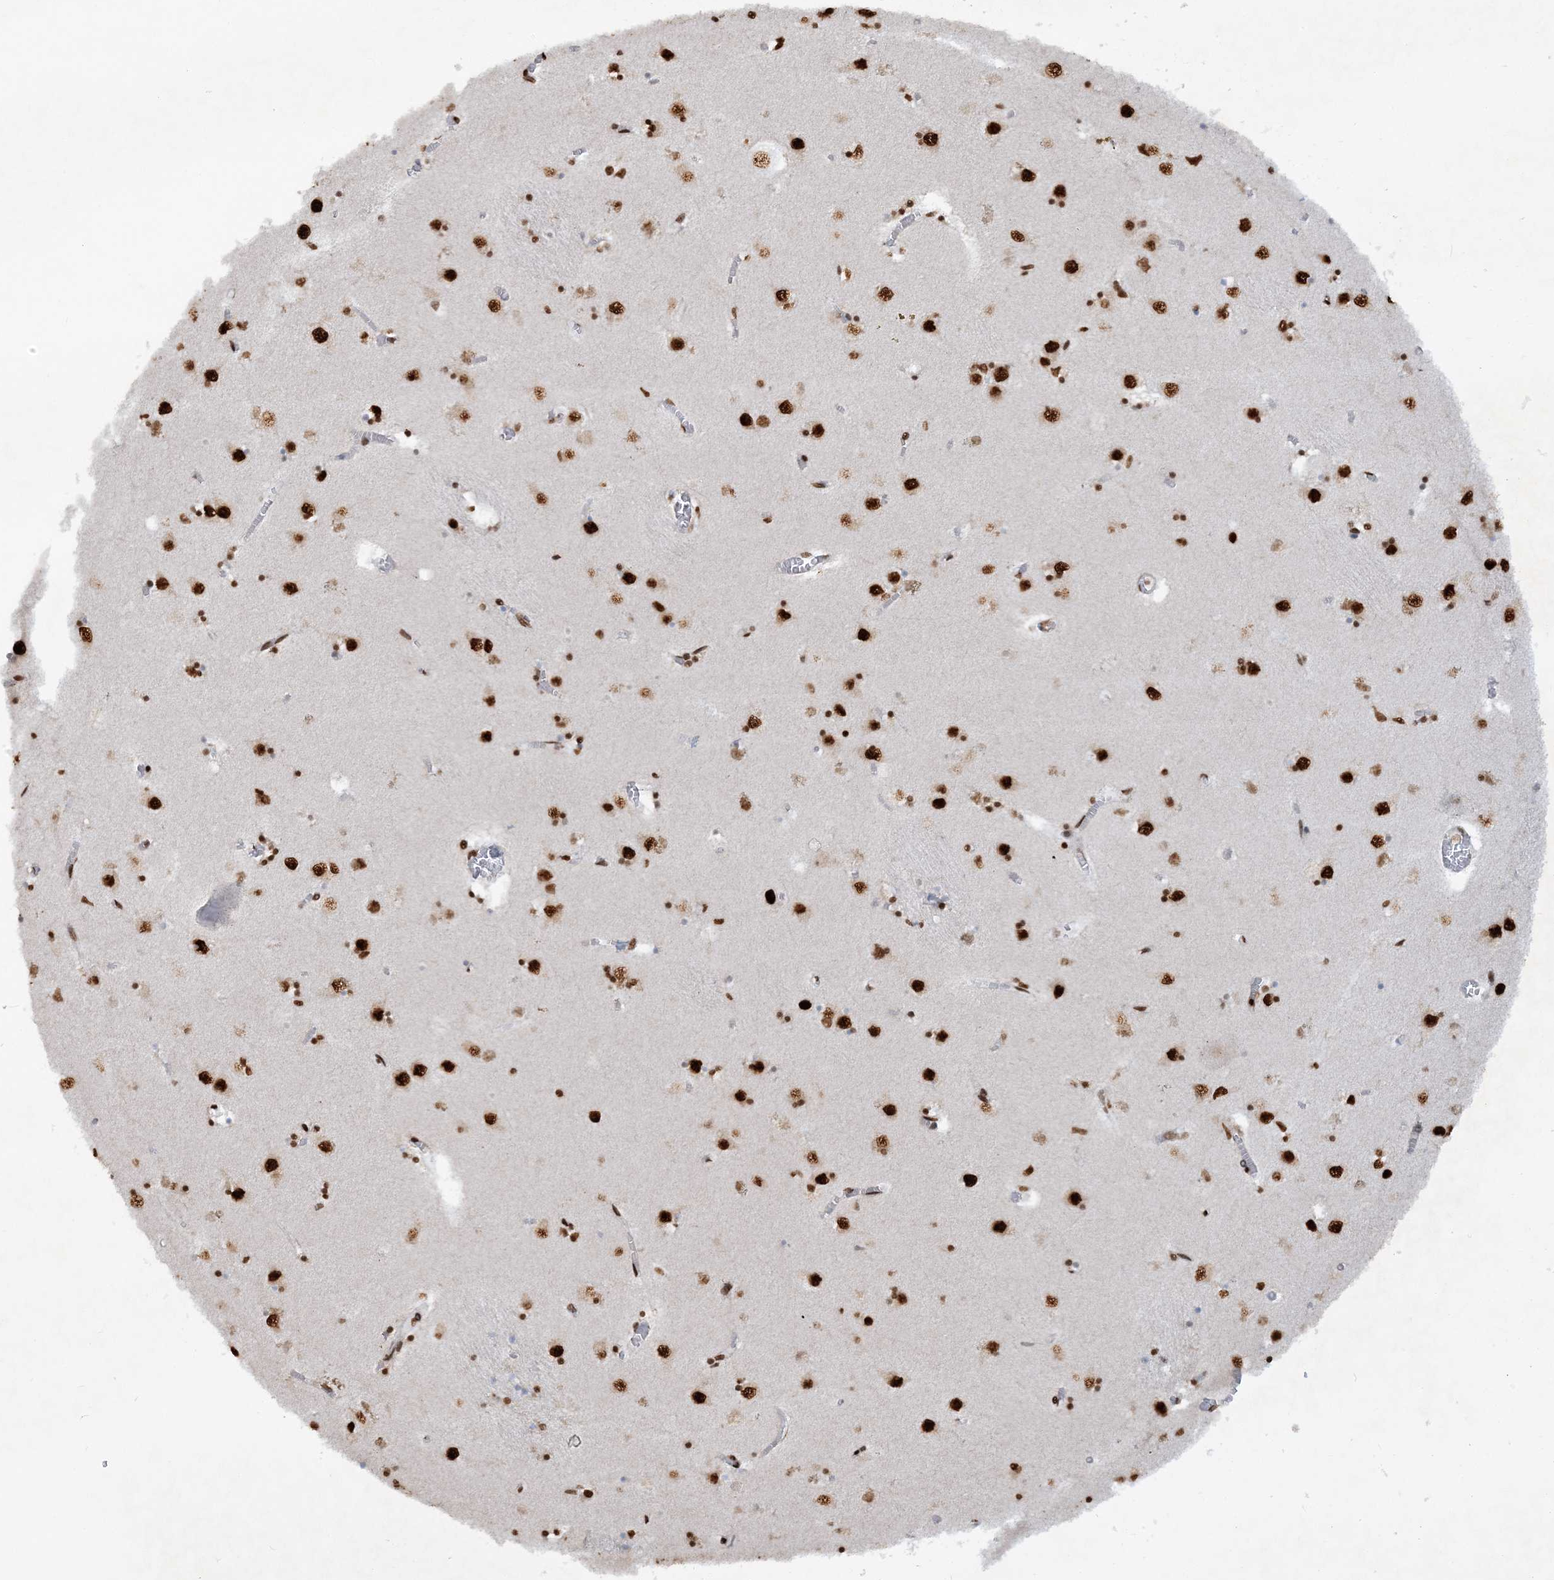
{"staining": {"intensity": "strong", "quantity": ">75%", "location": "nuclear"}, "tissue": "caudate", "cell_type": "Glial cells", "image_type": "normal", "snomed": [{"axis": "morphology", "description": "Normal tissue, NOS"}, {"axis": "topography", "description": "Lateral ventricle wall"}], "caption": "An IHC image of benign tissue is shown. Protein staining in brown labels strong nuclear positivity in caudate within glial cells.", "gene": "DELE1", "patient": {"sex": "male", "age": 70}}